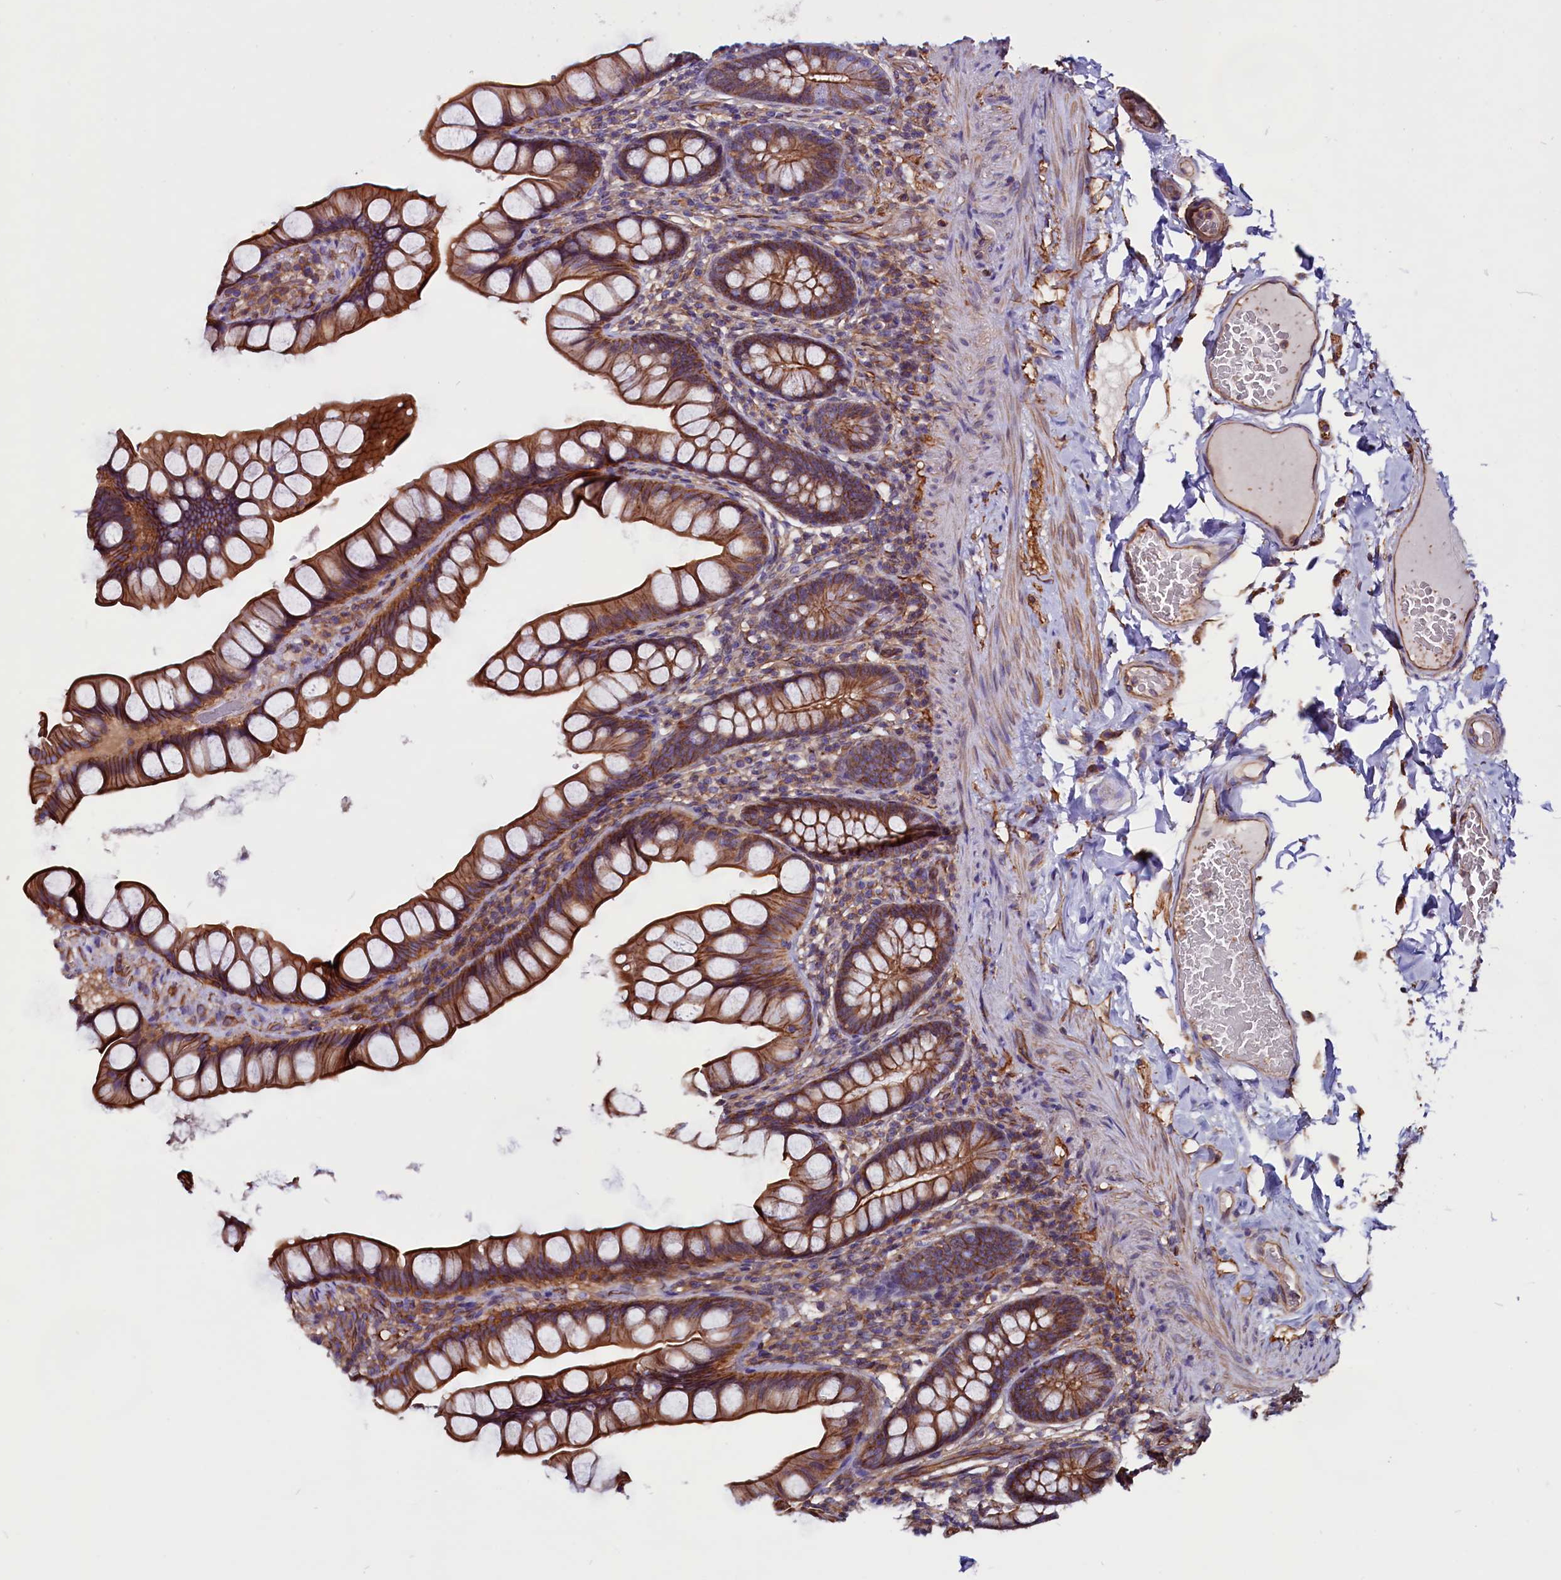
{"staining": {"intensity": "strong", "quantity": ">75%", "location": "cytoplasmic/membranous"}, "tissue": "small intestine", "cell_type": "Glandular cells", "image_type": "normal", "snomed": [{"axis": "morphology", "description": "Normal tissue, NOS"}, {"axis": "topography", "description": "Small intestine"}], "caption": "Immunohistochemical staining of normal human small intestine exhibits >75% levels of strong cytoplasmic/membranous protein staining in about >75% of glandular cells. The staining was performed using DAB (3,3'-diaminobenzidine) to visualize the protein expression in brown, while the nuclei were stained in blue with hematoxylin (Magnification: 20x).", "gene": "ZNF749", "patient": {"sex": "male", "age": 70}}